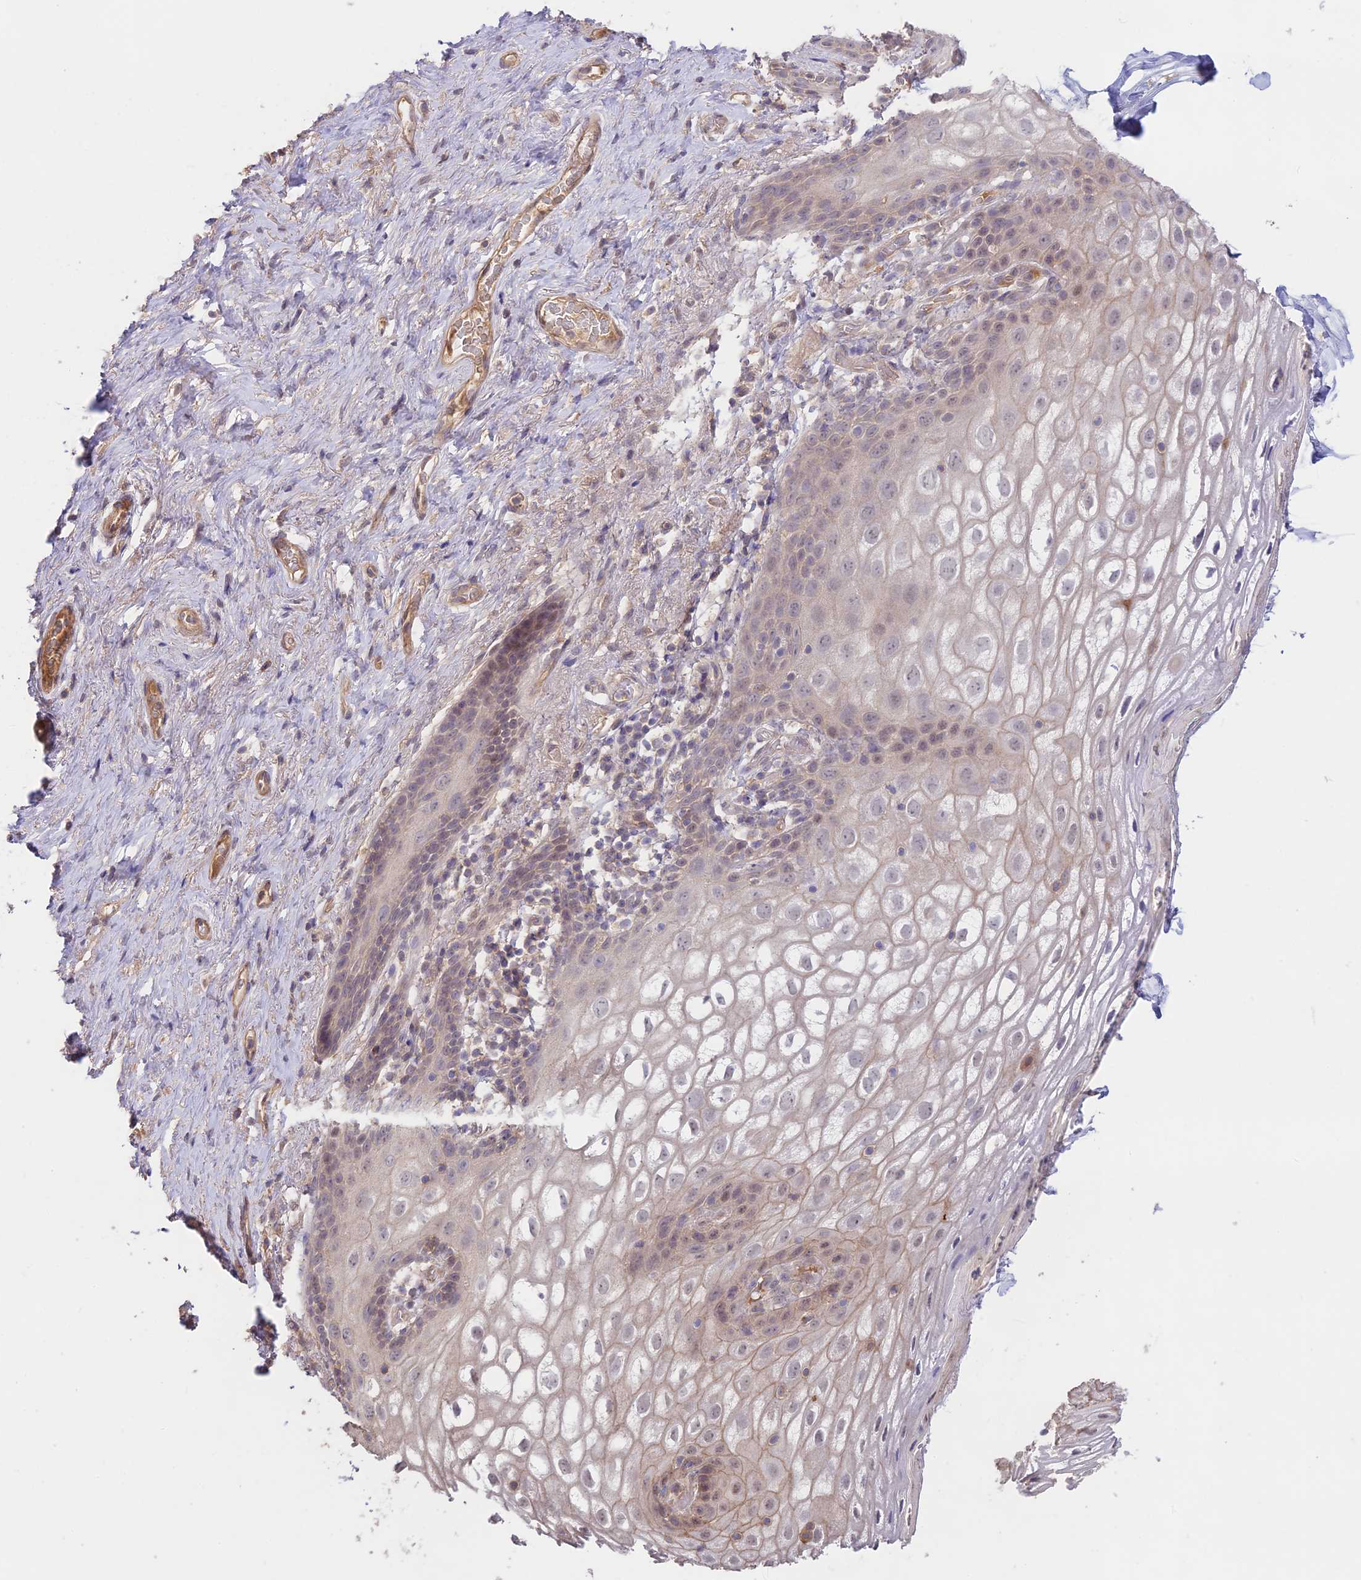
{"staining": {"intensity": "weak", "quantity": "25%-75%", "location": "cytoplasmic/membranous"}, "tissue": "vagina", "cell_type": "Squamous epithelial cells", "image_type": "normal", "snomed": [{"axis": "morphology", "description": "Normal tissue, NOS"}, {"axis": "topography", "description": "Vagina"}, {"axis": "topography", "description": "Peripheral nerve tissue"}], "caption": "The histopathology image displays staining of normal vagina, revealing weak cytoplasmic/membranous protein expression (brown color) within squamous epithelial cells. (Stains: DAB (3,3'-diaminobenzidine) in brown, nuclei in blue, Microscopy: brightfield microscopy at high magnification).", "gene": "CLCF1", "patient": {"sex": "female", "age": 71}}